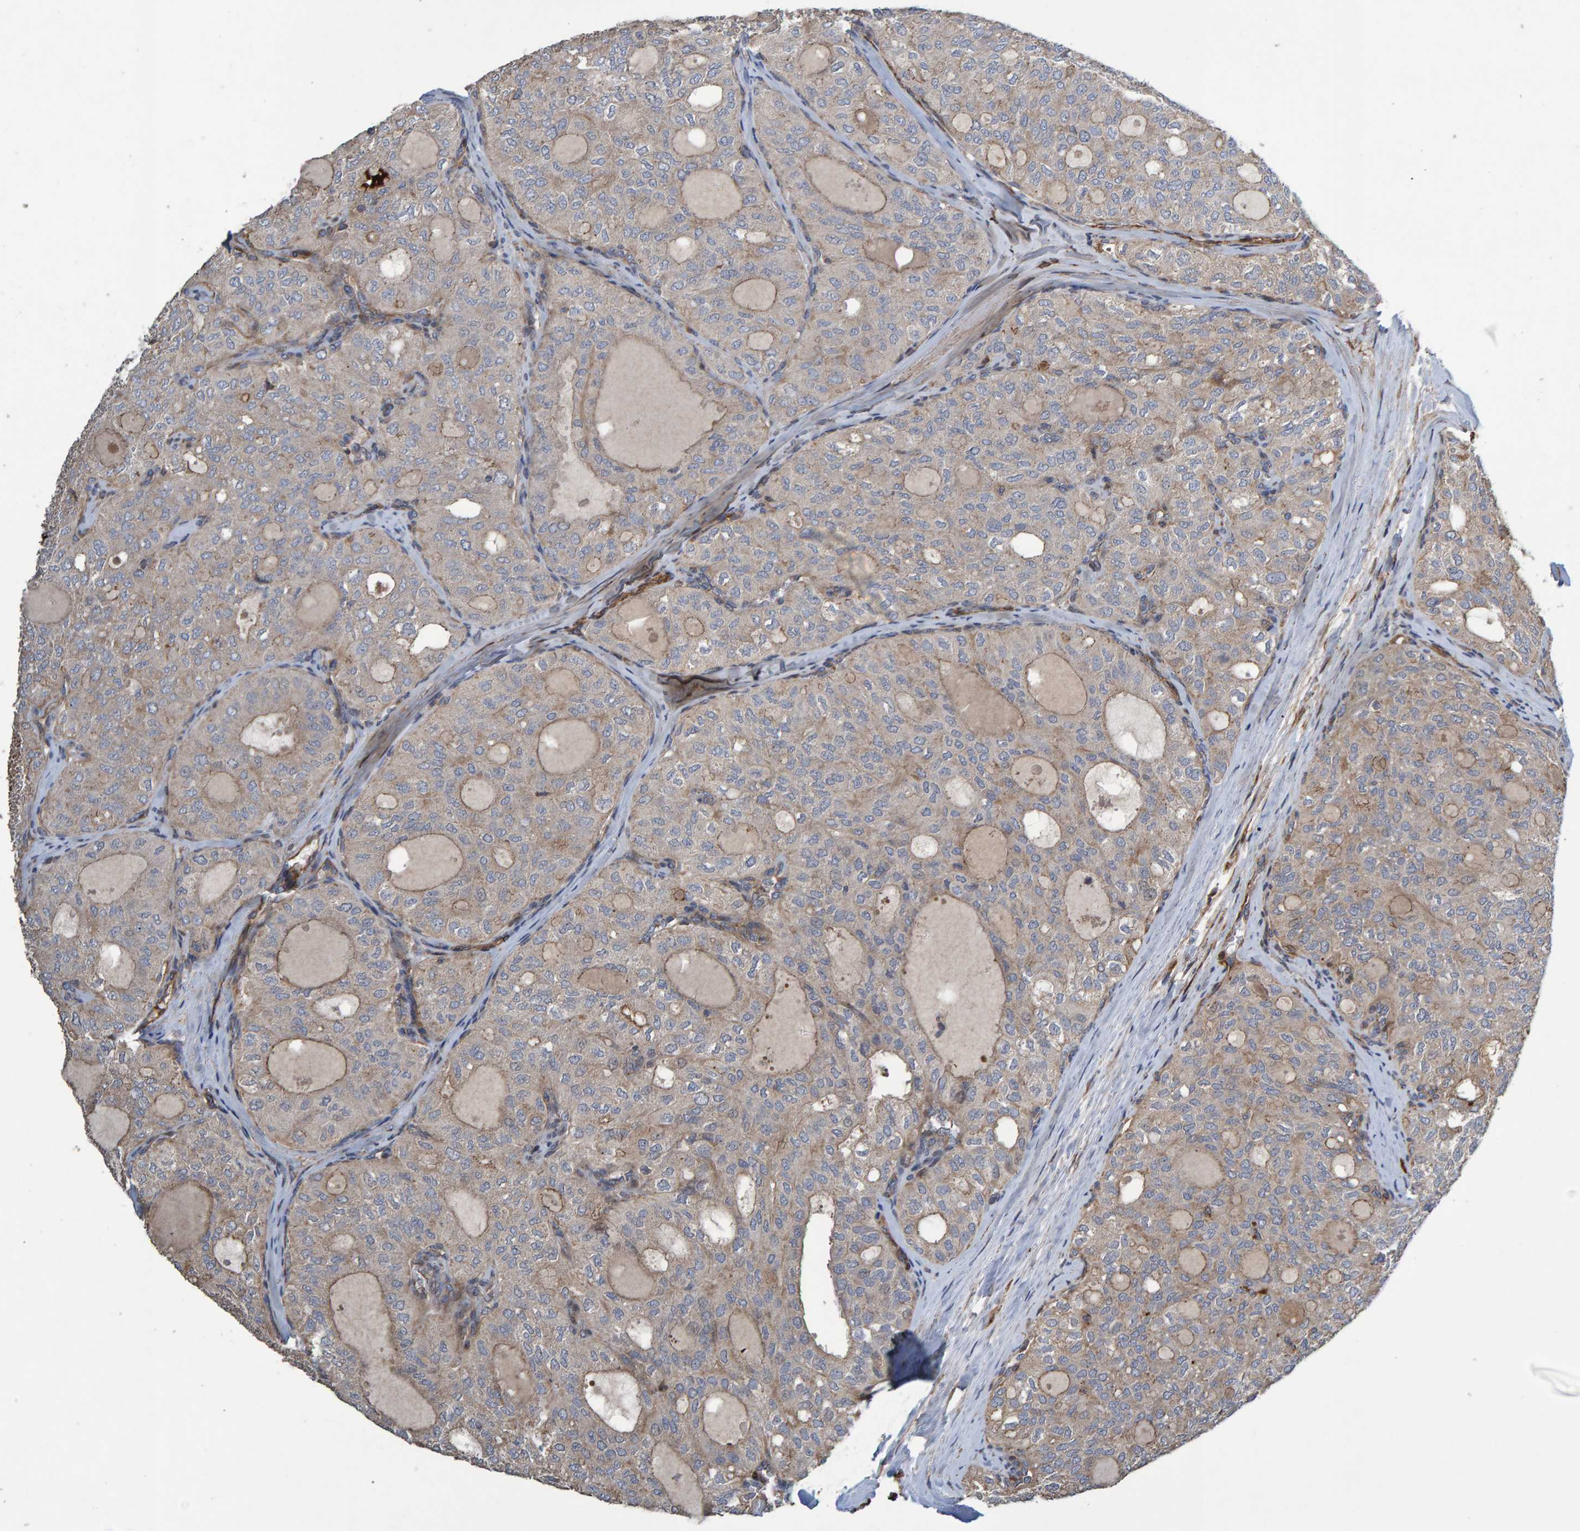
{"staining": {"intensity": "weak", "quantity": "25%-75%", "location": "cytoplasmic/membranous"}, "tissue": "thyroid cancer", "cell_type": "Tumor cells", "image_type": "cancer", "snomed": [{"axis": "morphology", "description": "Follicular adenoma carcinoma, NOS"}, {"axis": "topography", "description": "Thyroid gland"}], "caption": "Protein expression analysis of human follicular adenoma carcinoma (thyroid) reveals weak cytoplasmic/membranous positivity in approximately 25%-75% of tumor cells. (brown staining indicates protein expression, while blue staining denotes nuclei).", "gene": "SLIT2", "patient": {"sex": "male", "age": 75}}